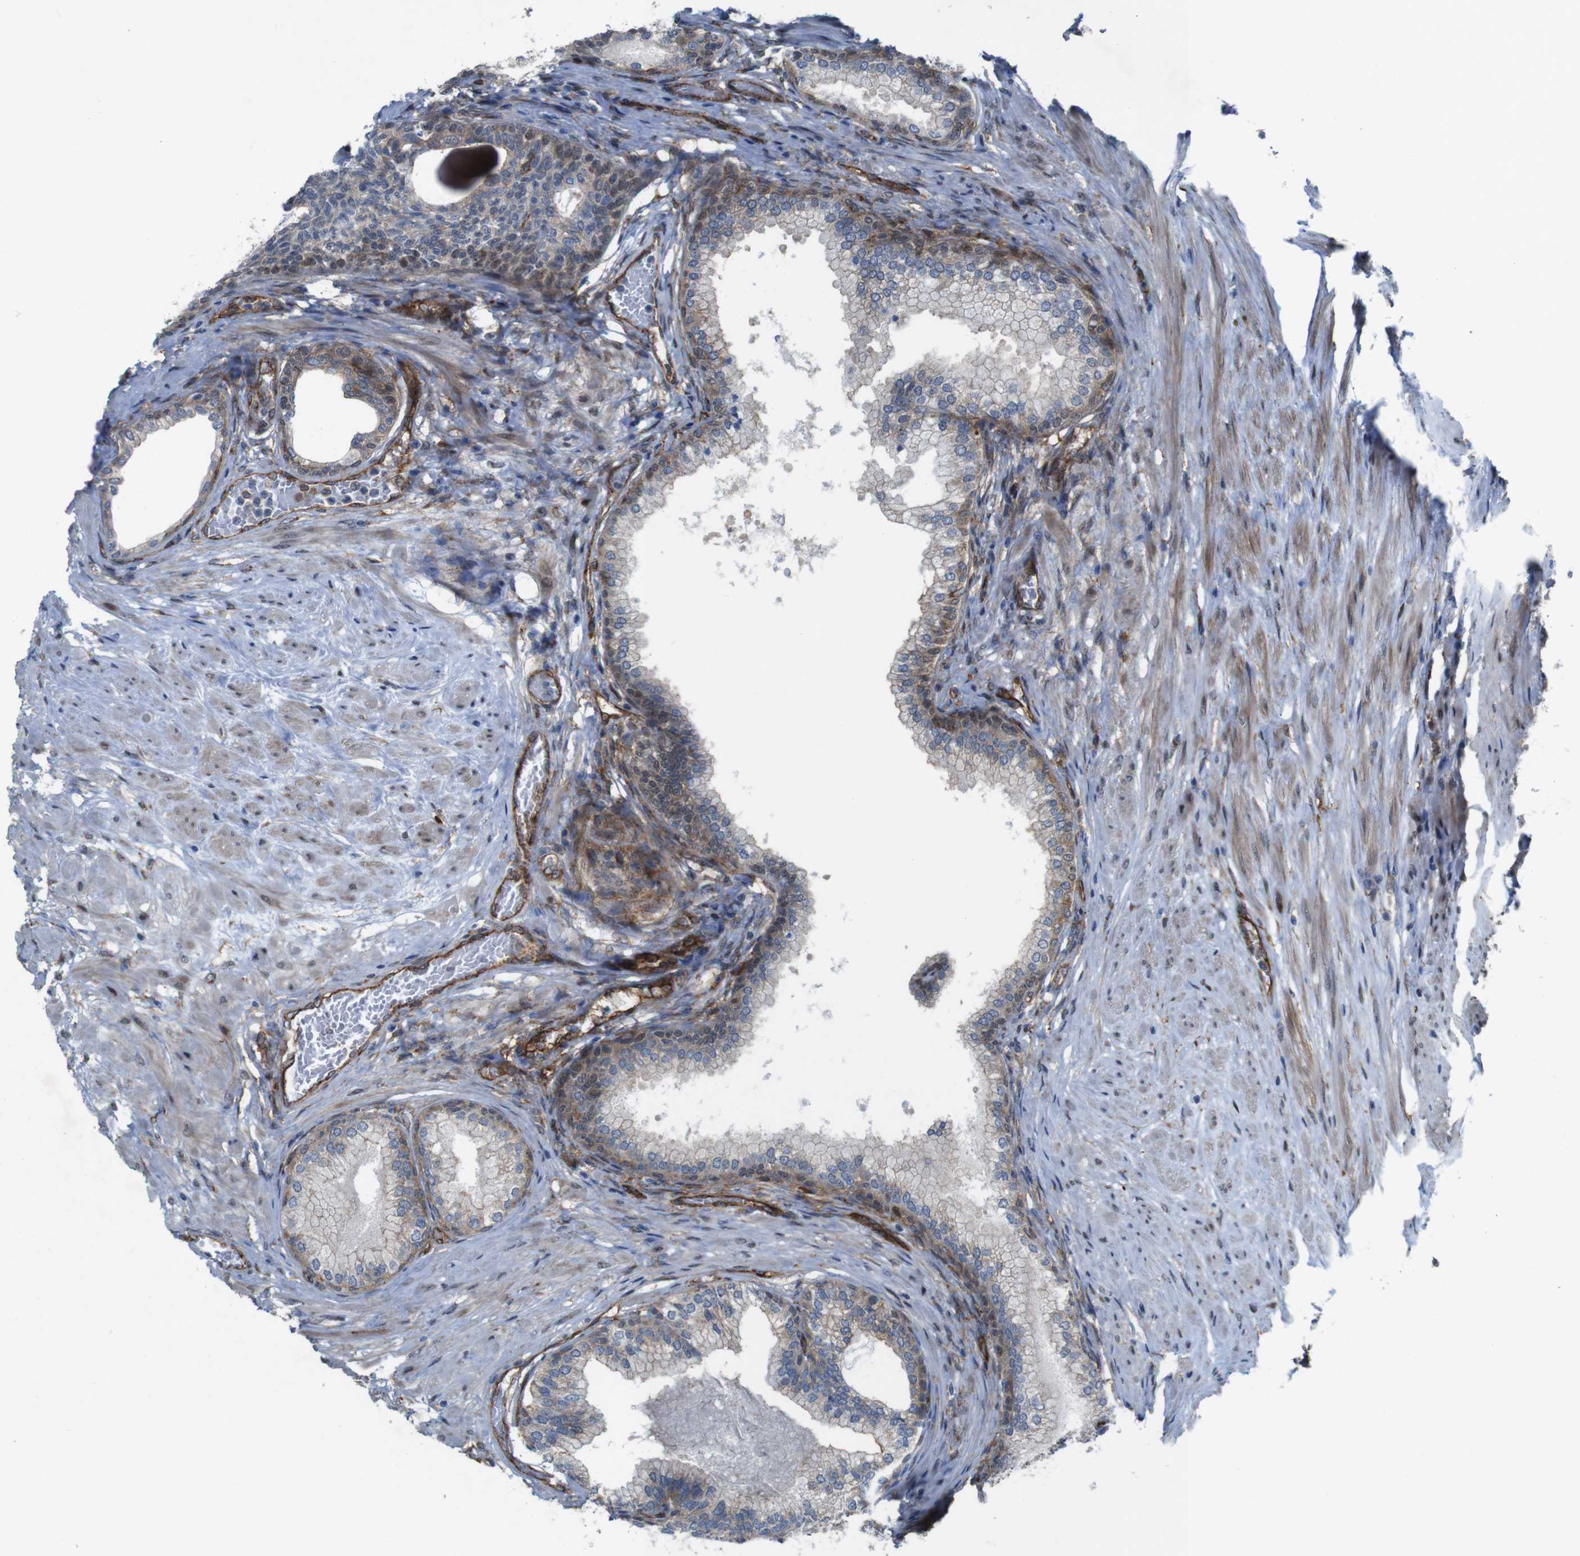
{"staining": {"intensity": "moderate", "quantity": "25%-75%", "location": "cytoplasmic/membranous,nuclear"}, "tissue": "prostate", "cell_type": "Glandular cells", "image_type": "normal", "snomed": [{"axis": "morphology", "description": "Normal tissue, NOS"}, {"axis": "morphology", "description": "Urothelial carcinoma, Low grade"}, {"axis": "topography", "description": "Urinary bladder"}, {"axis": "topography", "description": "Prostate"}], "caption": "Immunohistochemical staining of benign prostate demonstrates medium levels of moderate cytoplasmic/membranous,nuclear staining in approximately 25%-75% of glandular cells.", "gene": "PTGER4", "patient": {"sex": "male", "age": 60}}